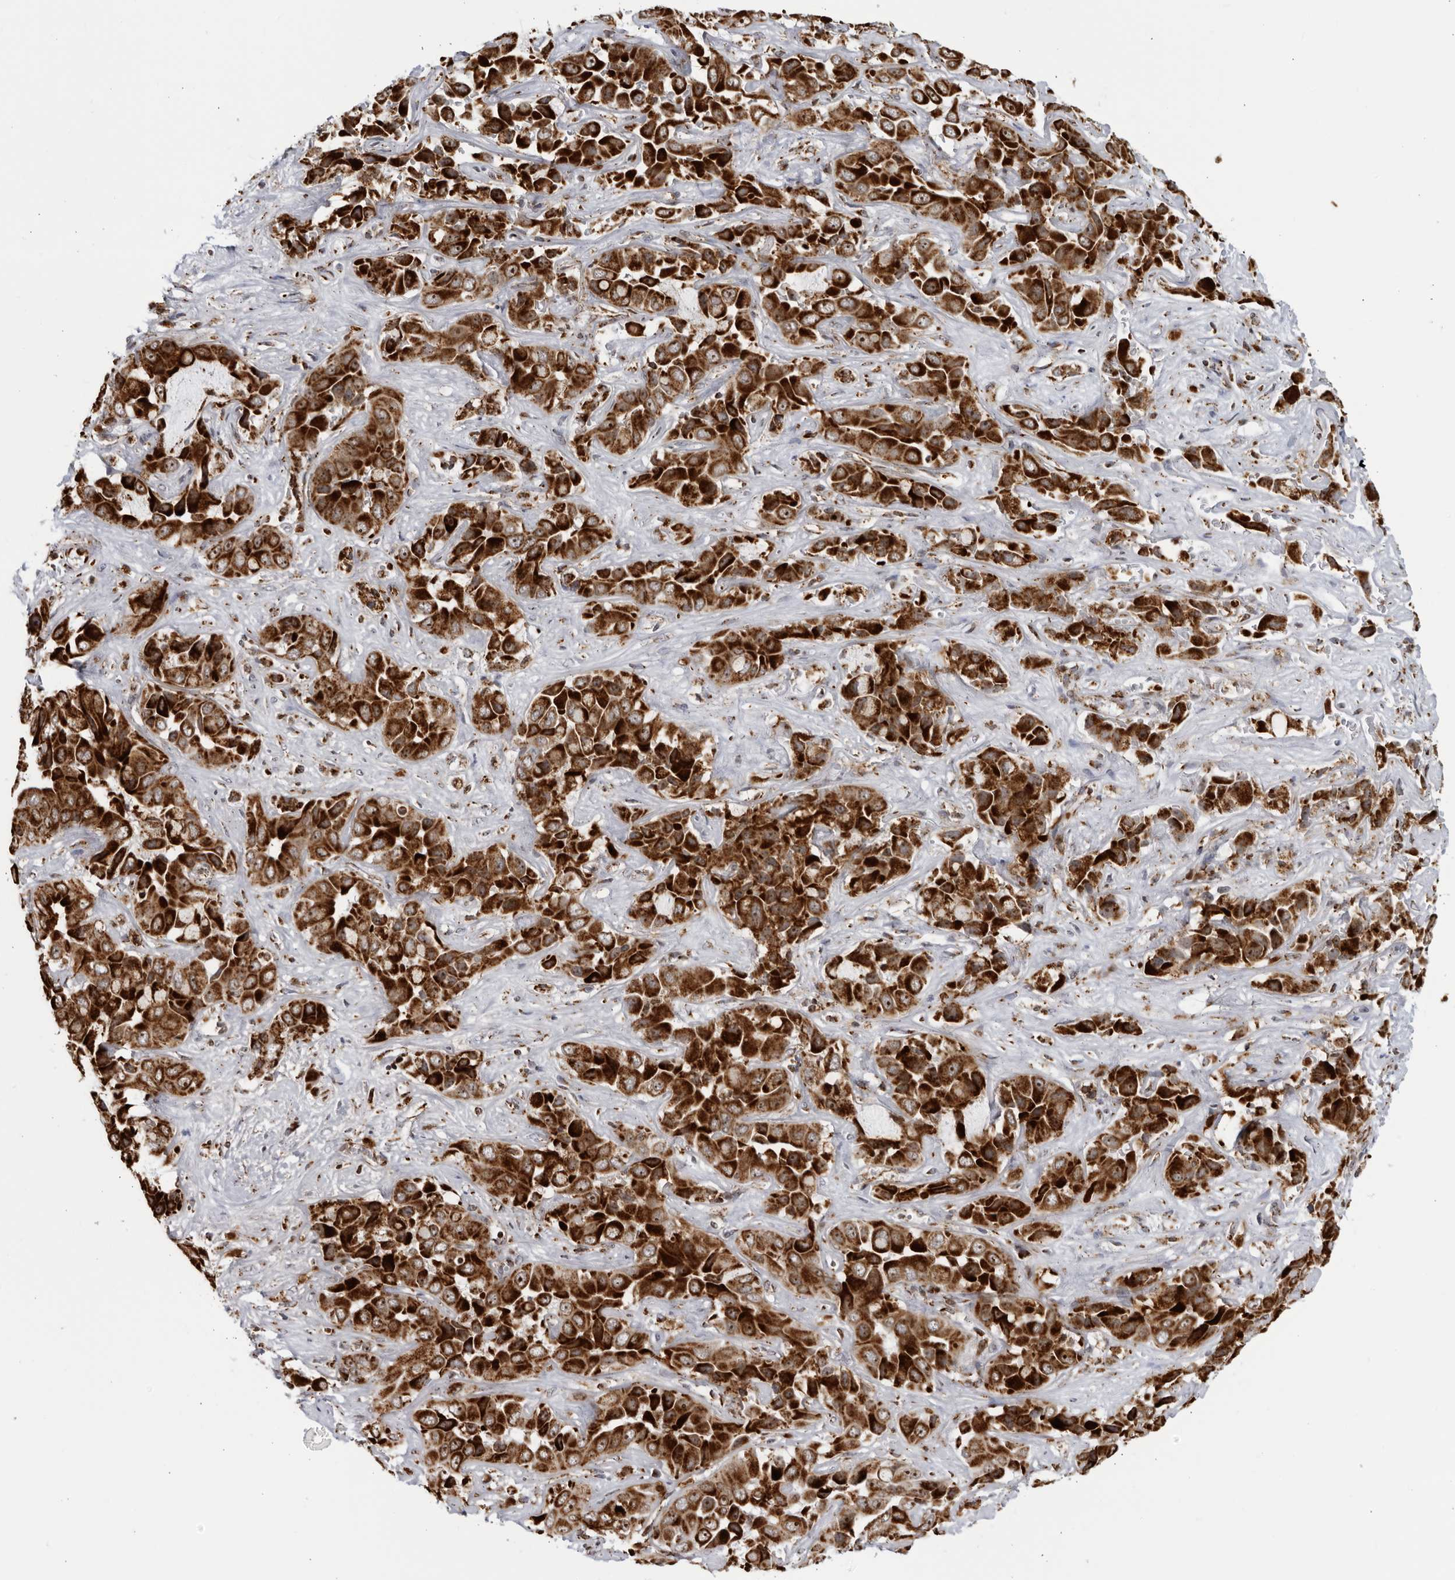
{"staining": {"intensity": "strong", "quantity": ">75%", "location": "cytoplasmic/membranous,nuclear"}, "tissue": "liver cancer", "cell_type": "Tumor cells", "image_type": "cancer", "snomed": [{"axis": "morphology", "description": "Cholangiocarcinoma"}, {"axis": "topography", "description": "Liver"}], "caption": "Liver cancer stained with DAB (3,3'-diaminobenzidine) IHC exhibits high levels of strong cytoplasmic/membranous and nuclear staining in about >75% of tumor cells.", "gene": "RBM34", "patient": {"sex": "female", "age": 52}}